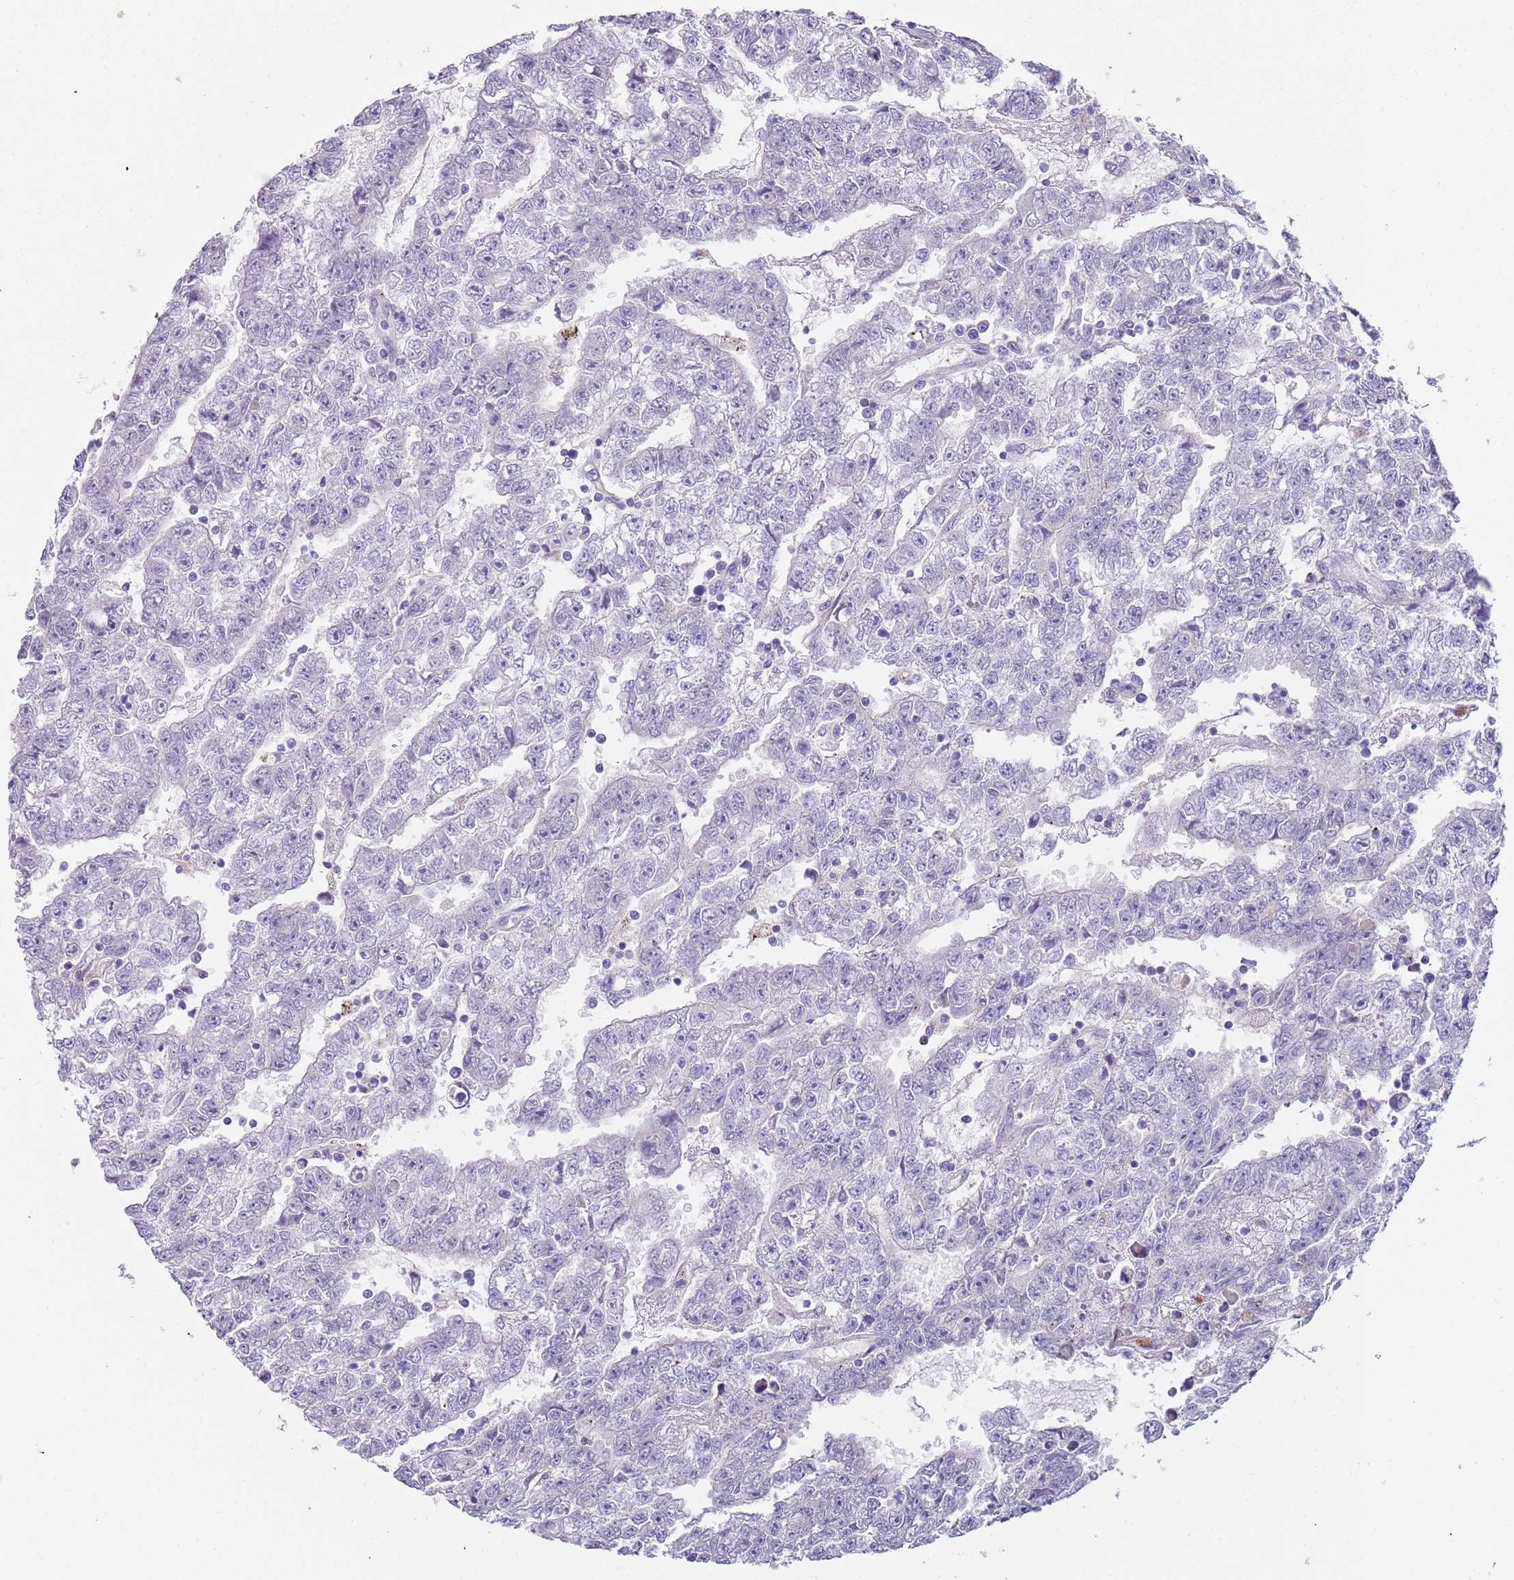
{"staining": {"intensity": "negative", "quantity": "none", "location": "none"}, "tissue": "testis cancer", "cell_type": "Tumor cells", "image_type": "cancer", "snomed": [{"axis": "morphology", "description": "Carcinoma, Embryonal, NOS"}, {"axis": "topography", "description": "Testis"}], "caption": "A high-resolution photomicrograph shows IHC staining of testis cancer, which displays no significant positivity in tumor cells. (DAB immunohistochemistry visualized using brightfield microscopy, high magnification).", "gene": "LRRN3", "patient": {"sex": "male", "age": 25}}